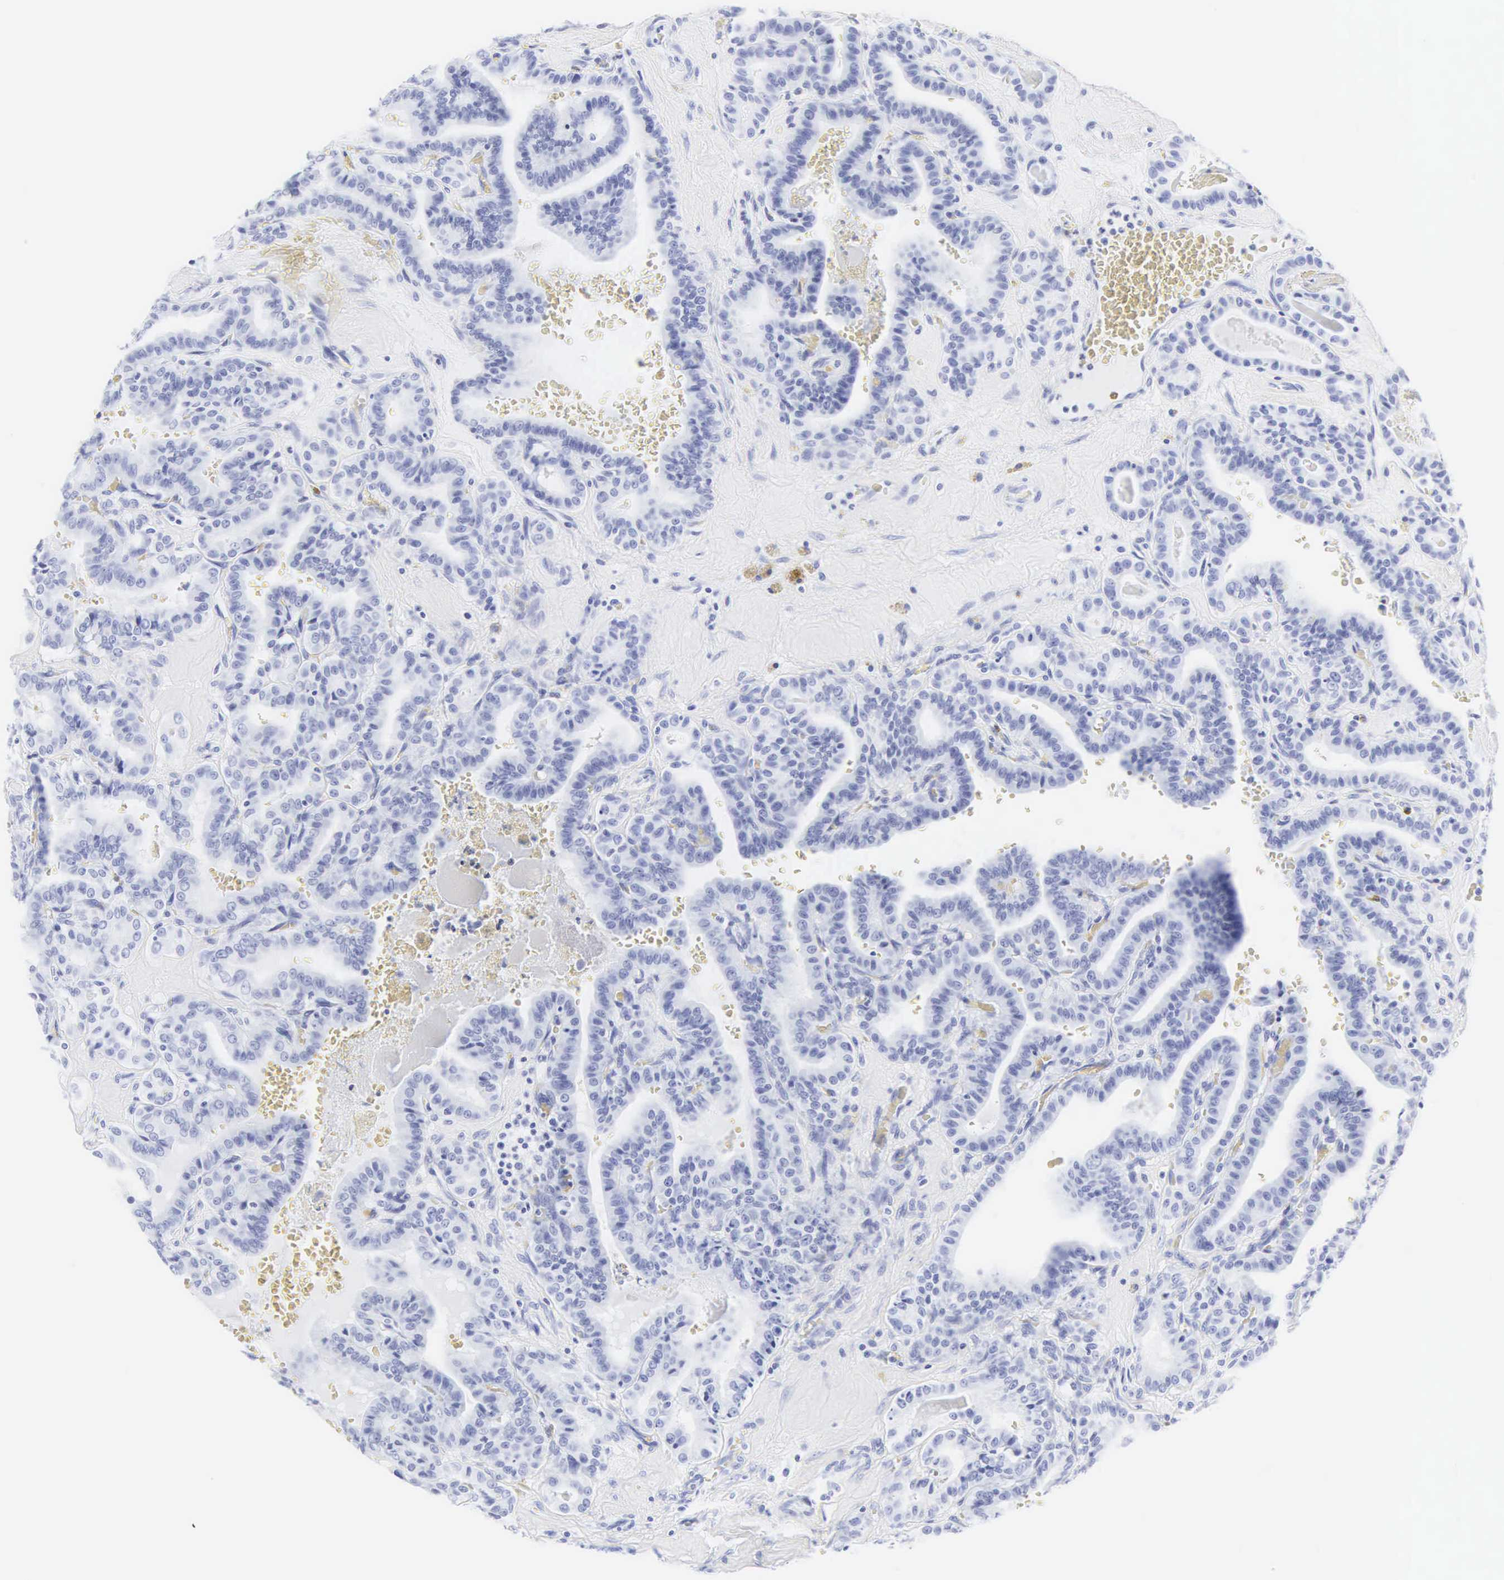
{"staining": {"intensity": "negative", "quantity": "none", "location": "none"}, "tissue": "thyroid cancer", "cell_type": "Tumor cells", "image_type": "cancer", "snomed": [{"axis": "morphology", "description": "Papillary adenocarcinoma, NOS"}, {"axis": "topography", "description": "Thyroid gland"}], "caption": "Tumor cells show no significant protein positivity in thyroid papillary adenocarcinoma.", "gene": "CGB3", "patient": {"sex": "male", "age": 87}}